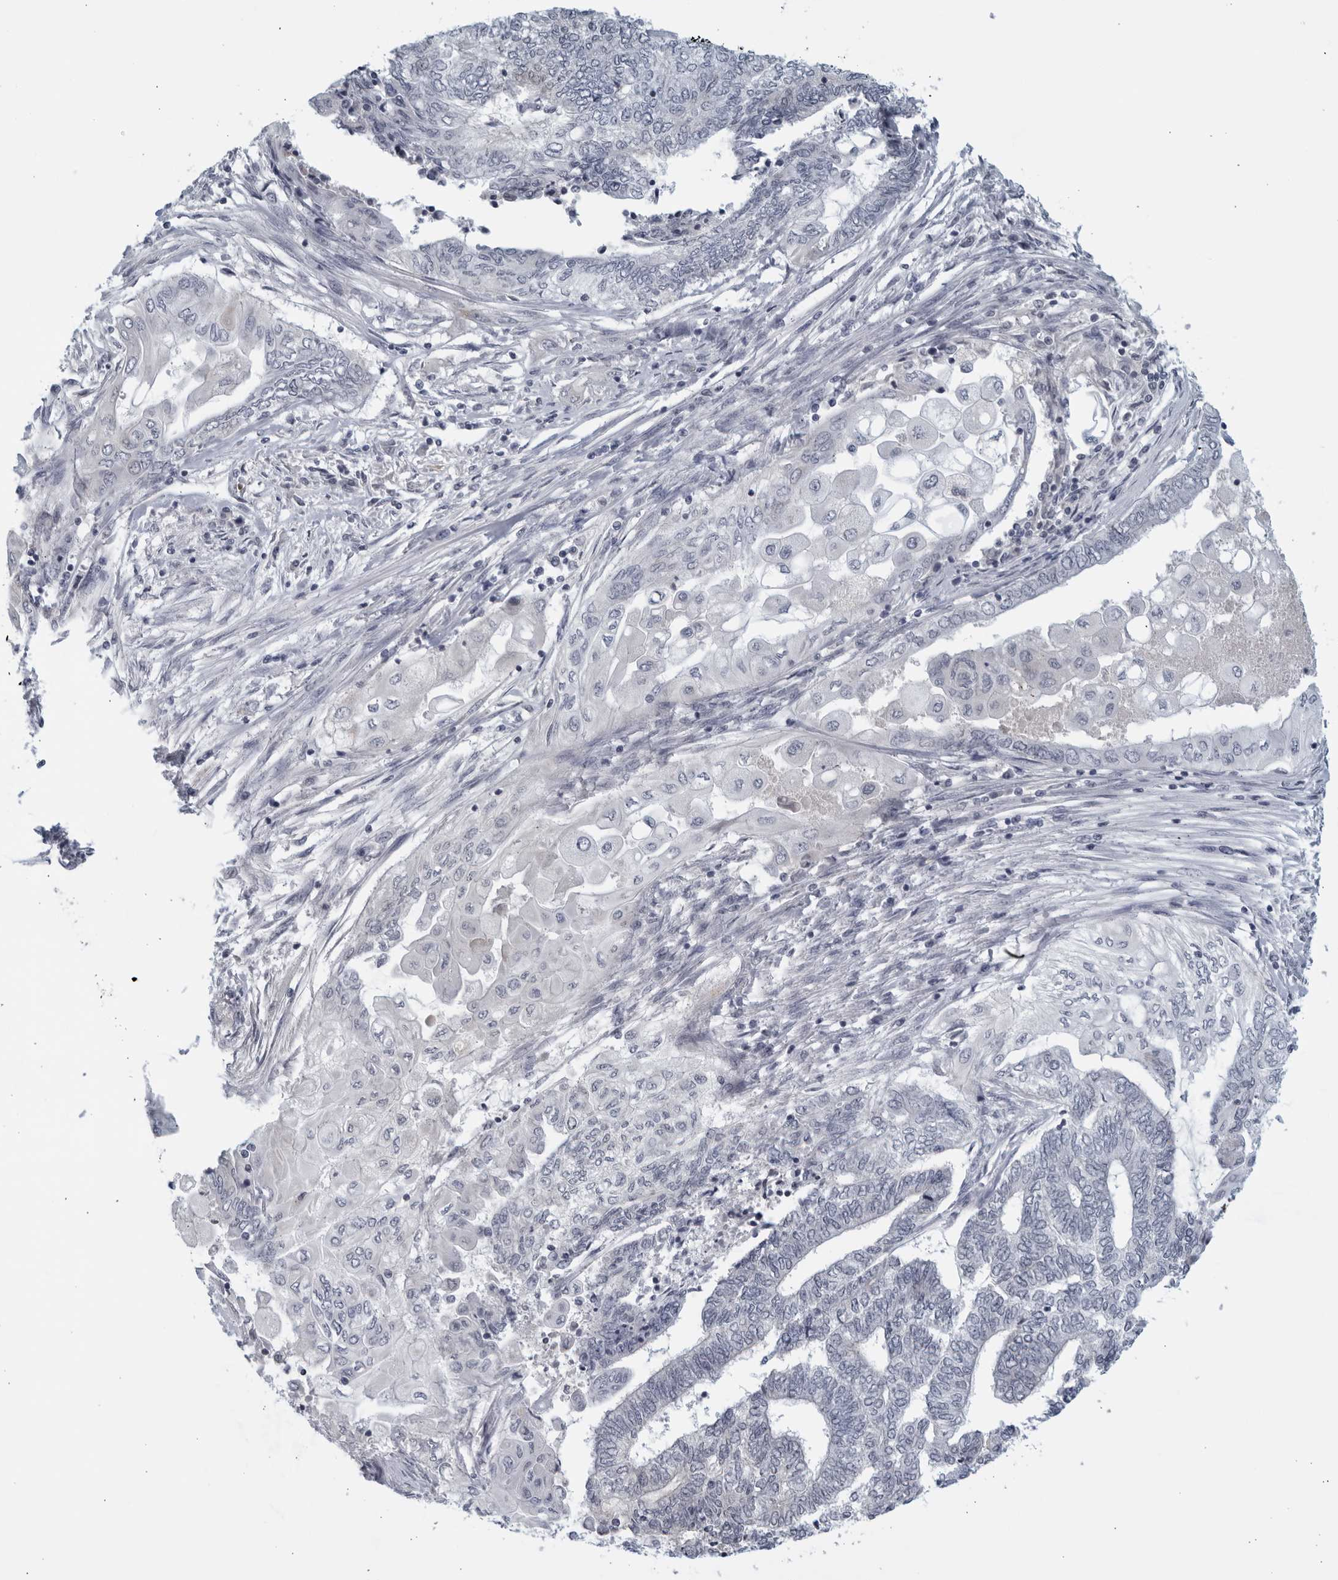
{"staining": {"intensity": "negative", "quantity": "none", "location": "none"}, "tissue": "endometrial cancer", "cell_type": "Tumor cells", "image_type": "cancer", "snomed": [{"axis": "morphology", "description": "Adenocarcinoma, NOS"}, {"axis": "topography", "description": "Uterus"}, {"axis": "topography", "description": "Endometrium"}], "caption": "This is an IHC image of endometrial cancer. There is no staining in tumor cells.", "gene": "MATN1", "patient": {"sex": "female", "age": 70}}